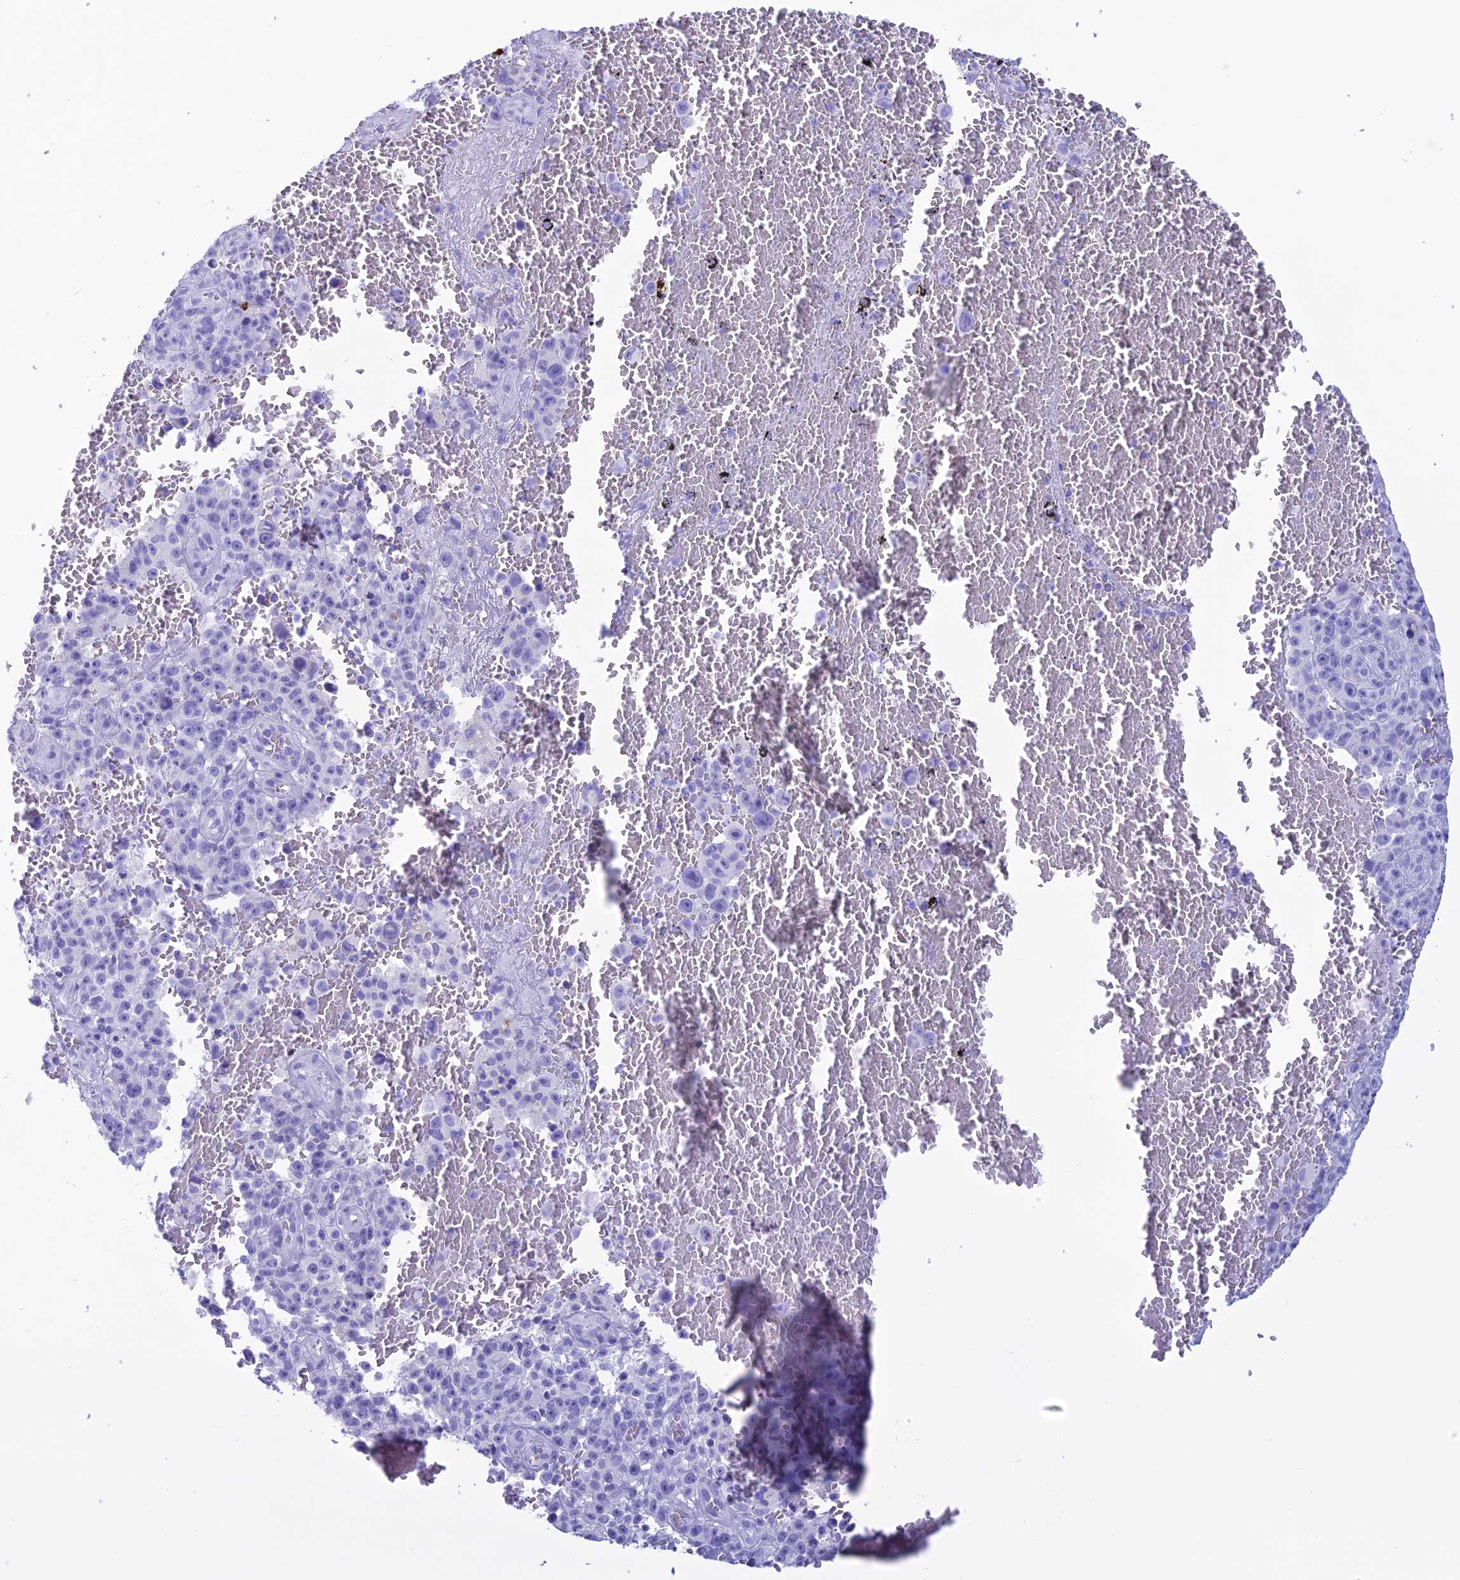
{"staining": {"intensity": "negative", "quantity": "none", "location": "none"}, "tissue": "melanoma", "cell_type": "Tumor cells", "image_type": "cancer", "snomed": [{"axis": "morphology", "description": "Malignant melanoma, NOS"}, {"axis": "topography", "description": "Skin"}], "caption": "IHC micrograph of neoplastic tissue: melanoma stained with DAB reveals no significant protein staining in tumor cells.", "gene": "MZB1", "patient": {"sex": "female", "age": 82}}